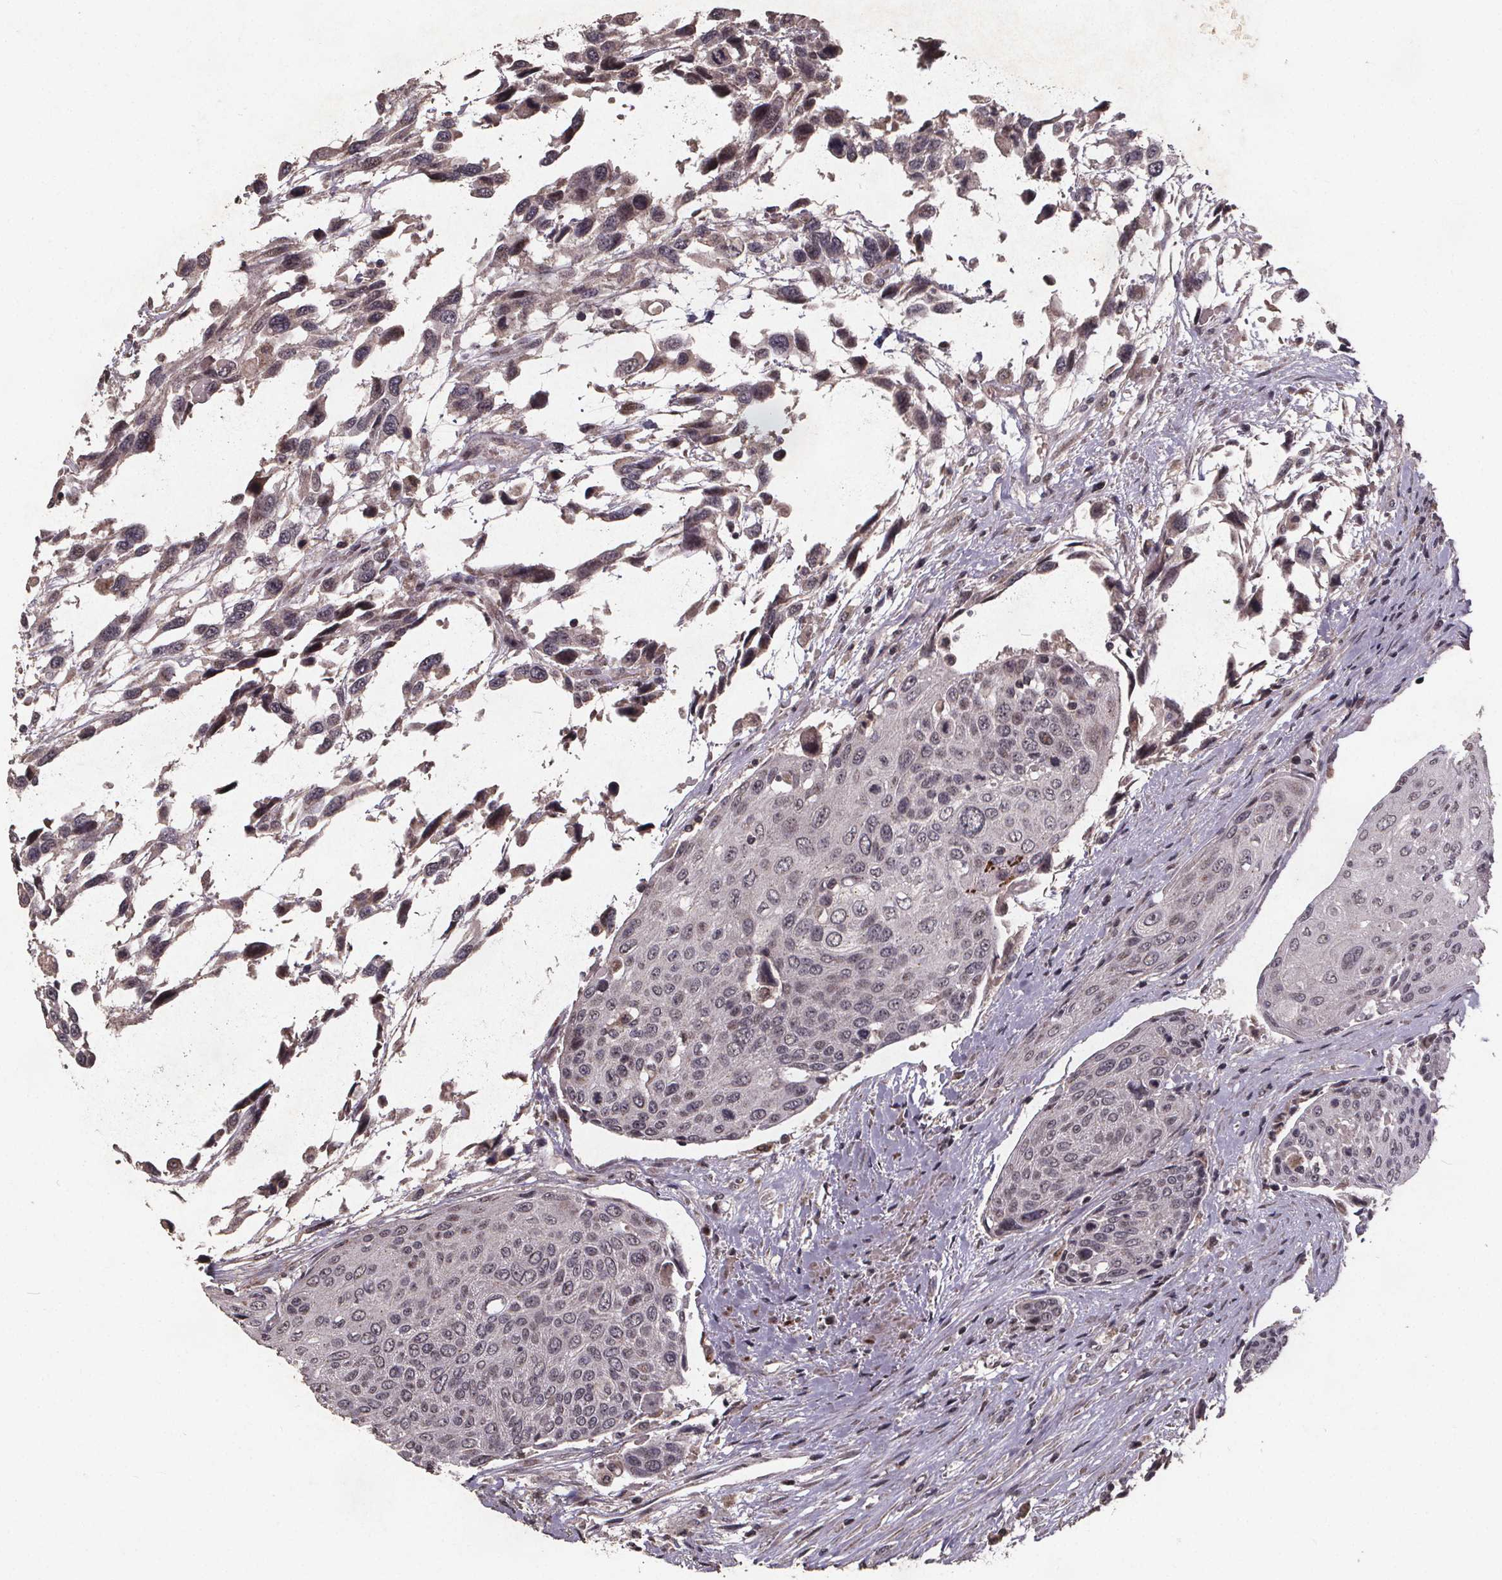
{"staining": {"intensity": "negative", "quantity": "none", "location": "none"}, "tissue": "urothelial cancer", "cell_type": "Tumor cells", "image_type": "cancer", "snomed": [{"axis": "morphology", "description": "Urothelial carcinoma, High grade"}, {"axis": "topography", "description": "Urinary bladder"}], "caption": "This is an immunohistochemistry (IHC) image of urothelial cancer. There is no staining in tumor cells.", "gene": "GPX3", "patient": {"sex": "female", "age": 70}}